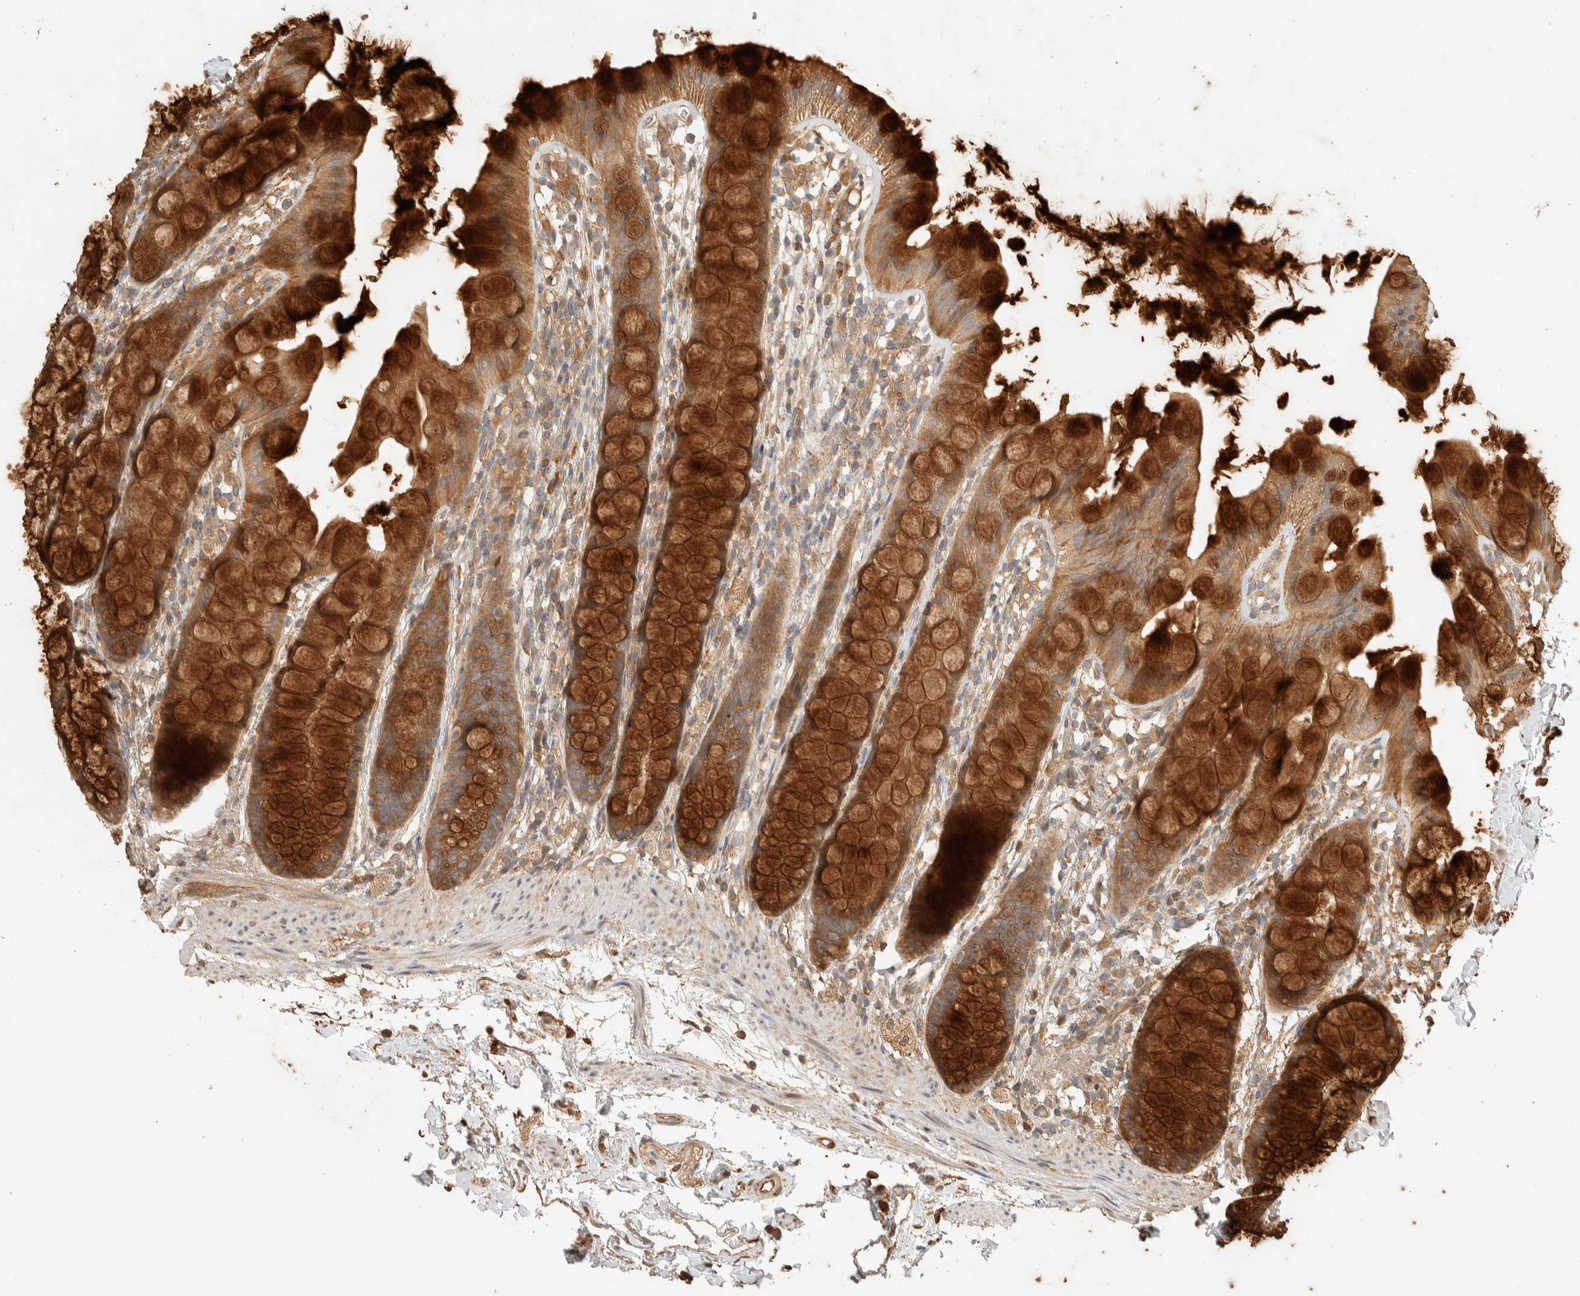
{"staining": {"intensity": "strong", "quantity": ">75%", "location": "cytoplasmic/membranous"}, "tissue": "rectum", "cell_type": "Glandular cells", "image_type": "normal", "snomed": [{"axis": "morphology", "description": "Normal tissue, NOS"}, {"axis": "topography", "description": "Rectum"}], "caption": "High-magnification brightfield microscopy of normal rectum stained with DAB (brown) and counterstained with hematoxylin (blue). glandular cells exhibit strong cytoplasmic/membranous expression is identified in approximately>75% of cells. (DAB (3,3'-diaminobenzidine) IHC with brightfield microscopy, high magnification).", "gene": "EXOC7", "patient": {"sex": "female", "age": 65}}